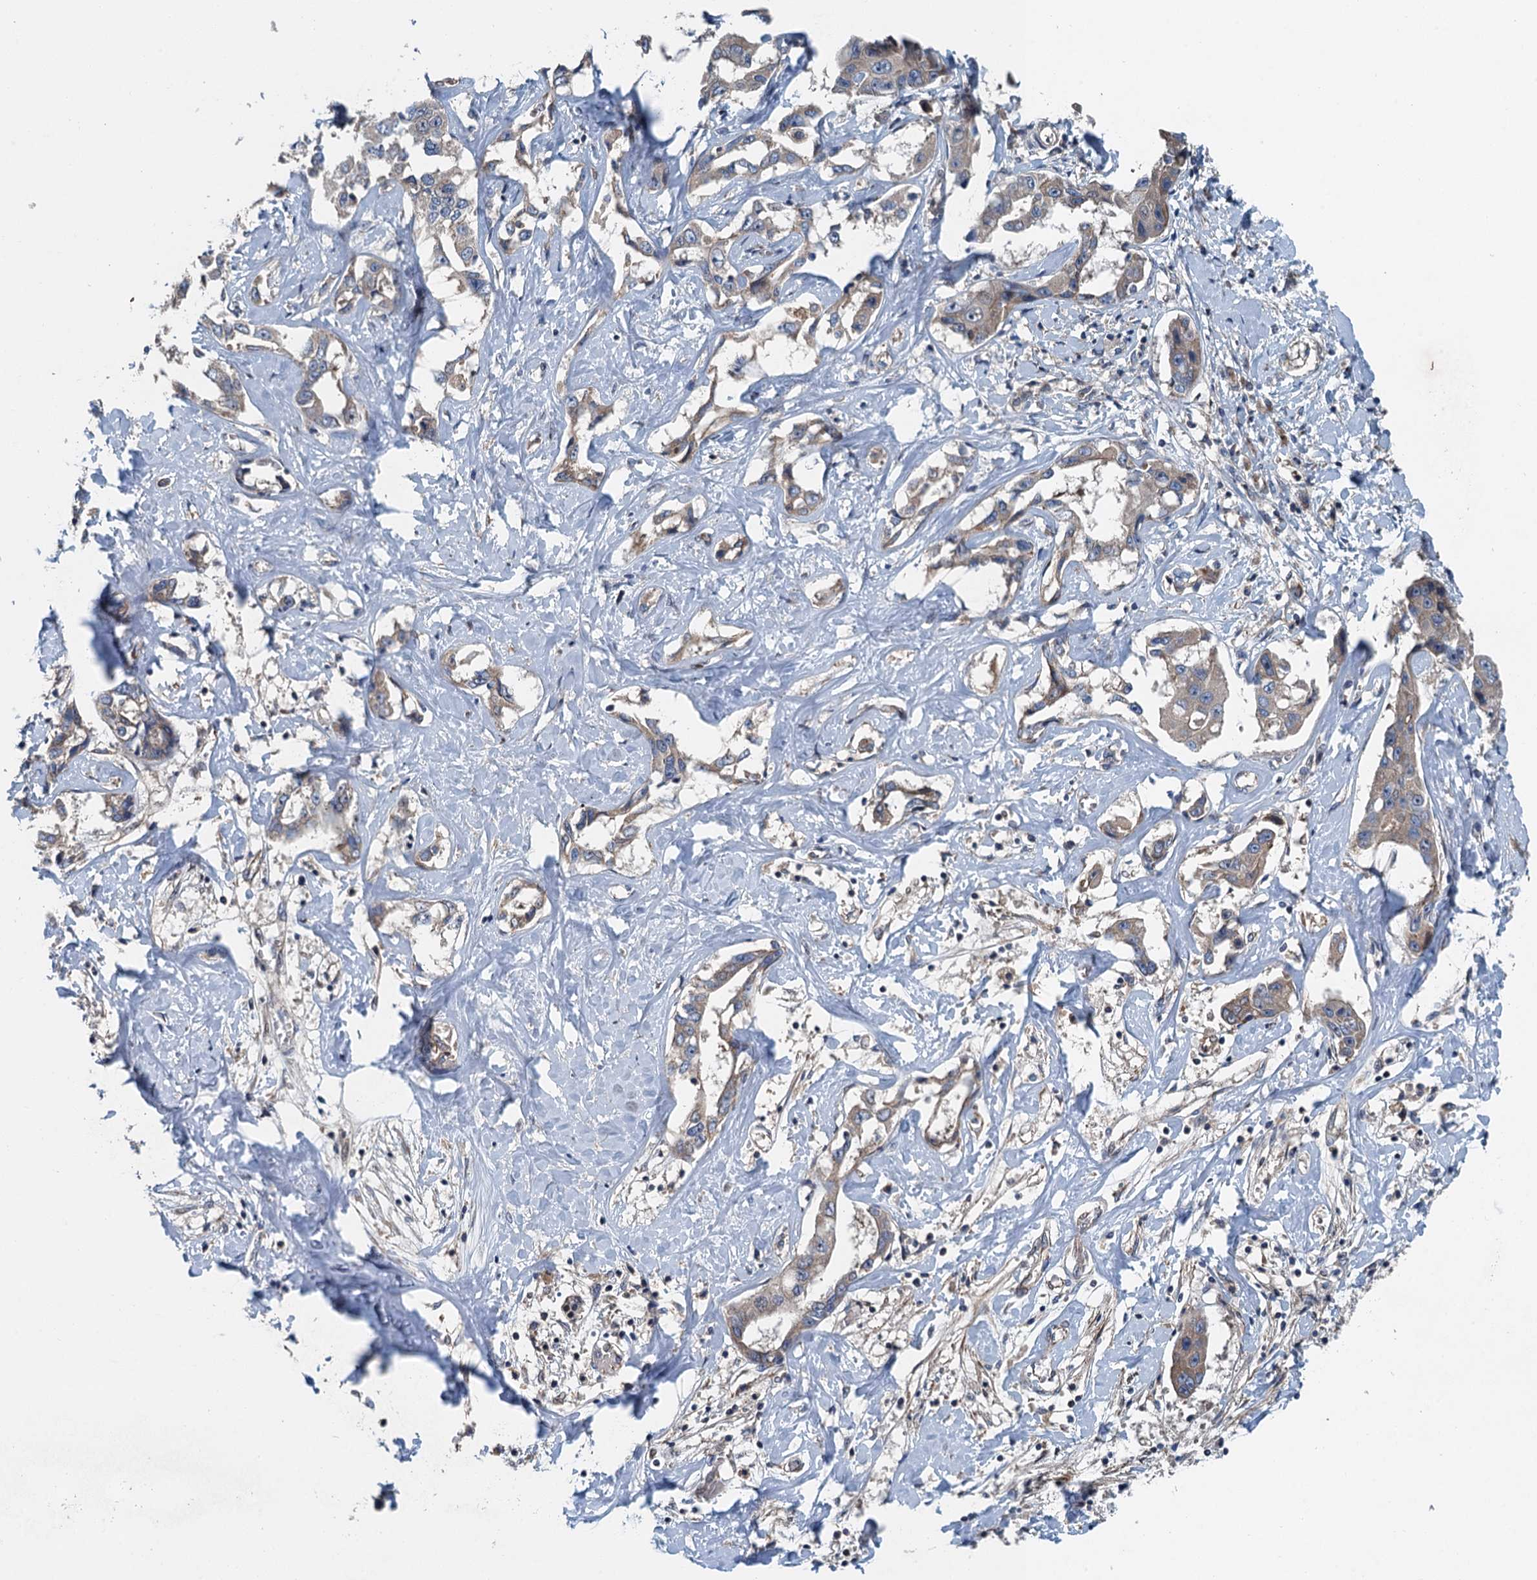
{"staining": {"intensity": "weak", "quantity": "25%-75%", "location": "cytoplasmic/membranous"}, "tissue": "liver cancer", "cell_type": "Tumor cells", "image_type": "cancer", "snomed": [{"axis": "morphology", "description": "Cholangiocarcinoma"}, {"axis": "topography", "description": "Liver"}], "caption": "Immunohistochemistry of human liver cholangiocarcinoma demonstrates low levels of weak cytoplasmic/membranous staining in approximately 25%-75% of tumor cells.", "gene": "PPP1R14D", "patient": {"sex": "male", "age": 59}}